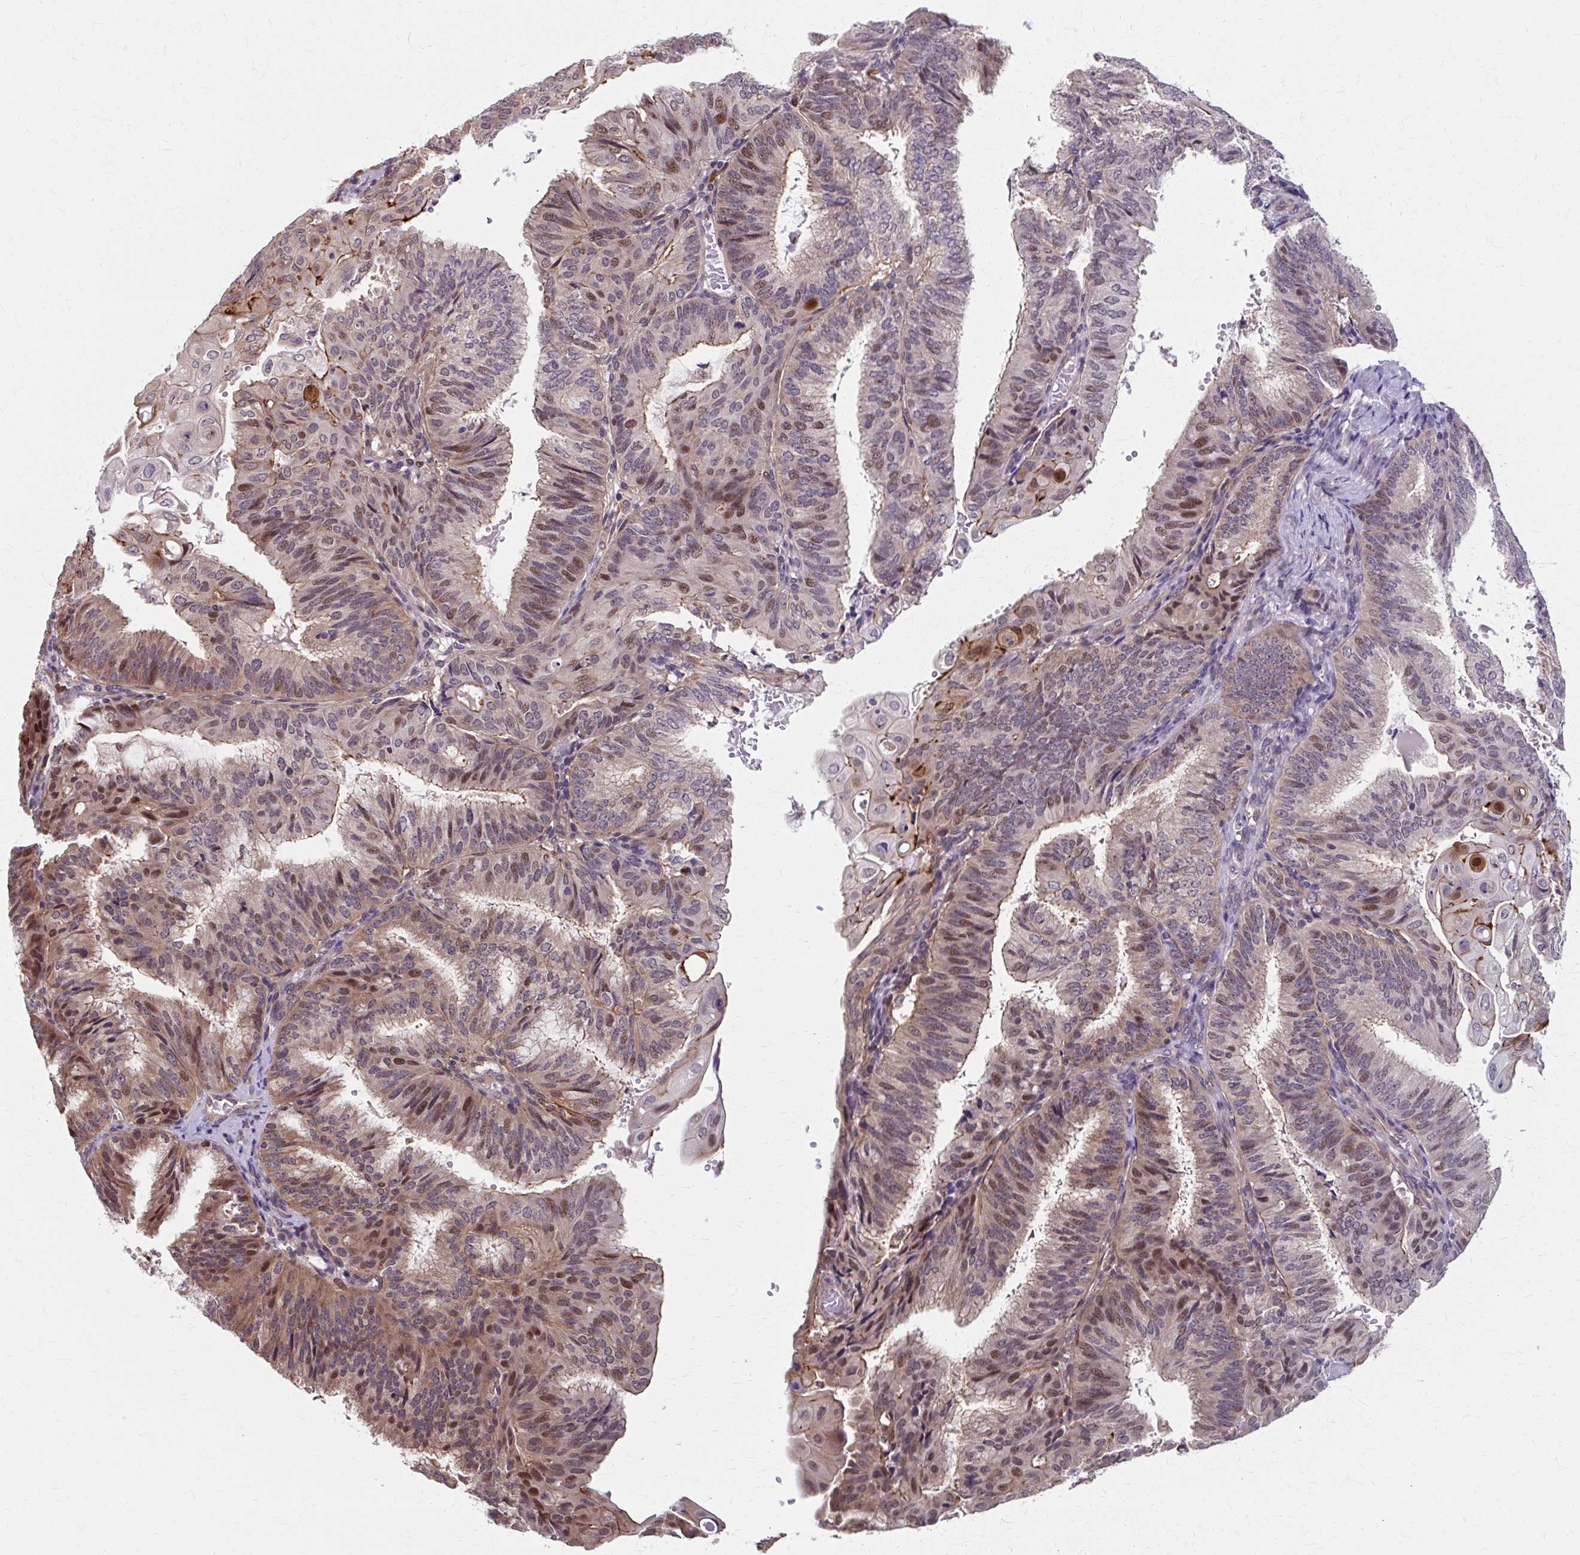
{"staining": {"intensity": "moderate", "quantity": "25%-75%", "location": "nuclear"}, "tissue": "endometrial cancer", "cell_type": "Tumor cells", "image_type": "cancer", "snomed": [{"axis": "morphology", "description": "Adenocarcinoma, NOS"}, {"axis": "topography", "description": "Endometrium"}], "caption": "A high-resolution histopathology image shows IHC staining of endometrial adenocarcinoma, which reveals moderate nuclear staining in about 25%-75% of tumor cells.", "gene": "ZNF555", "patient": {"sex": "female", "age": 49}}